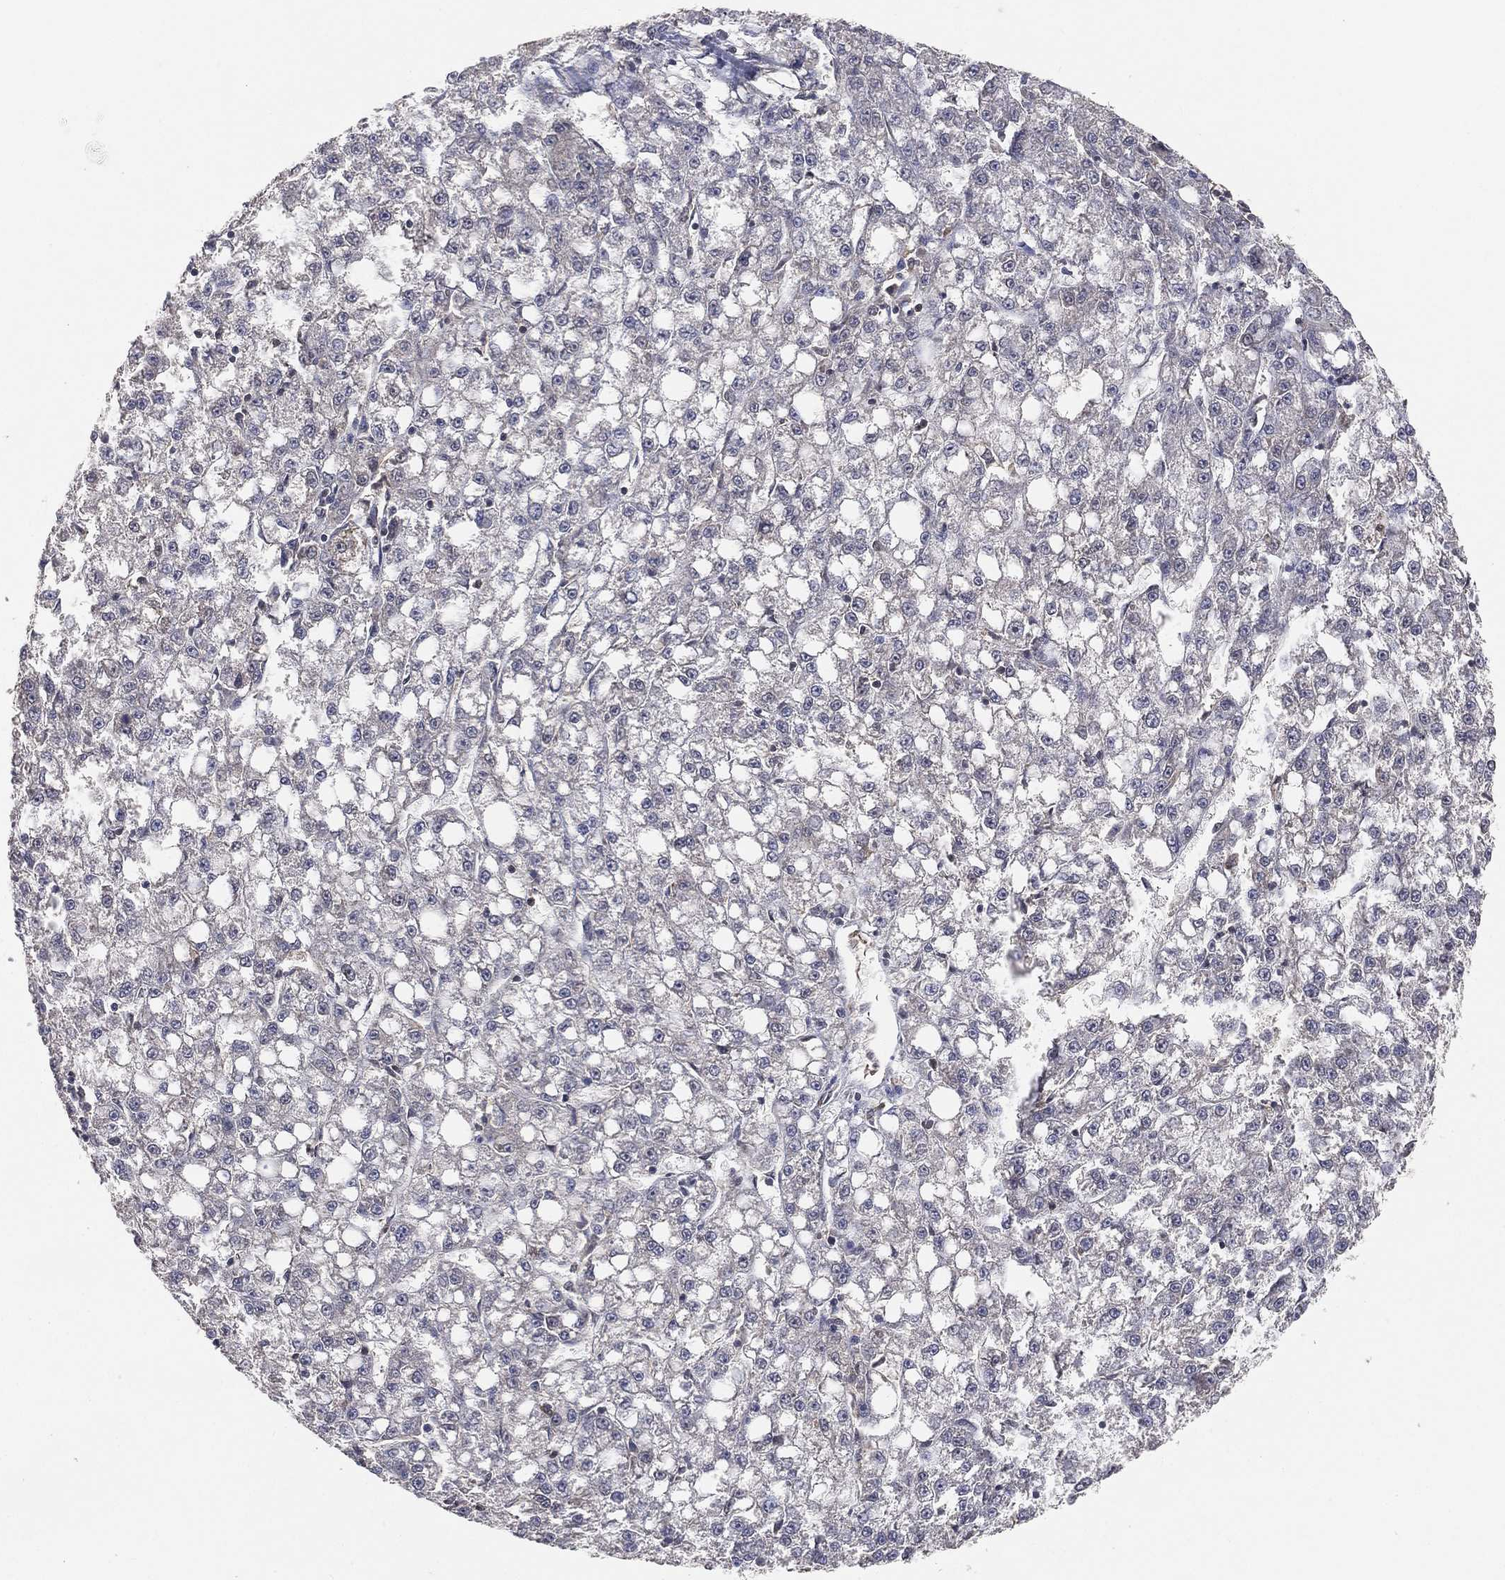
{"staining": {"intensity": "negative", "quantity": "none", "location": "none"}, "tissue": "liver cancer", "cell_type": "Tumor cells", "image_type": "cancer", "snomed": [{"axis": "morphology", "description": "Carcinoma, Hepatocellular, NOS"}, {"axis": "topography", "description": "Liver"}], "caption": "The micrograph displays no staining of tumor cells in hepatocellular carcinoma (liver).", "gene": "MAPK1", "patient": {"sex": "female", "age": 65}}